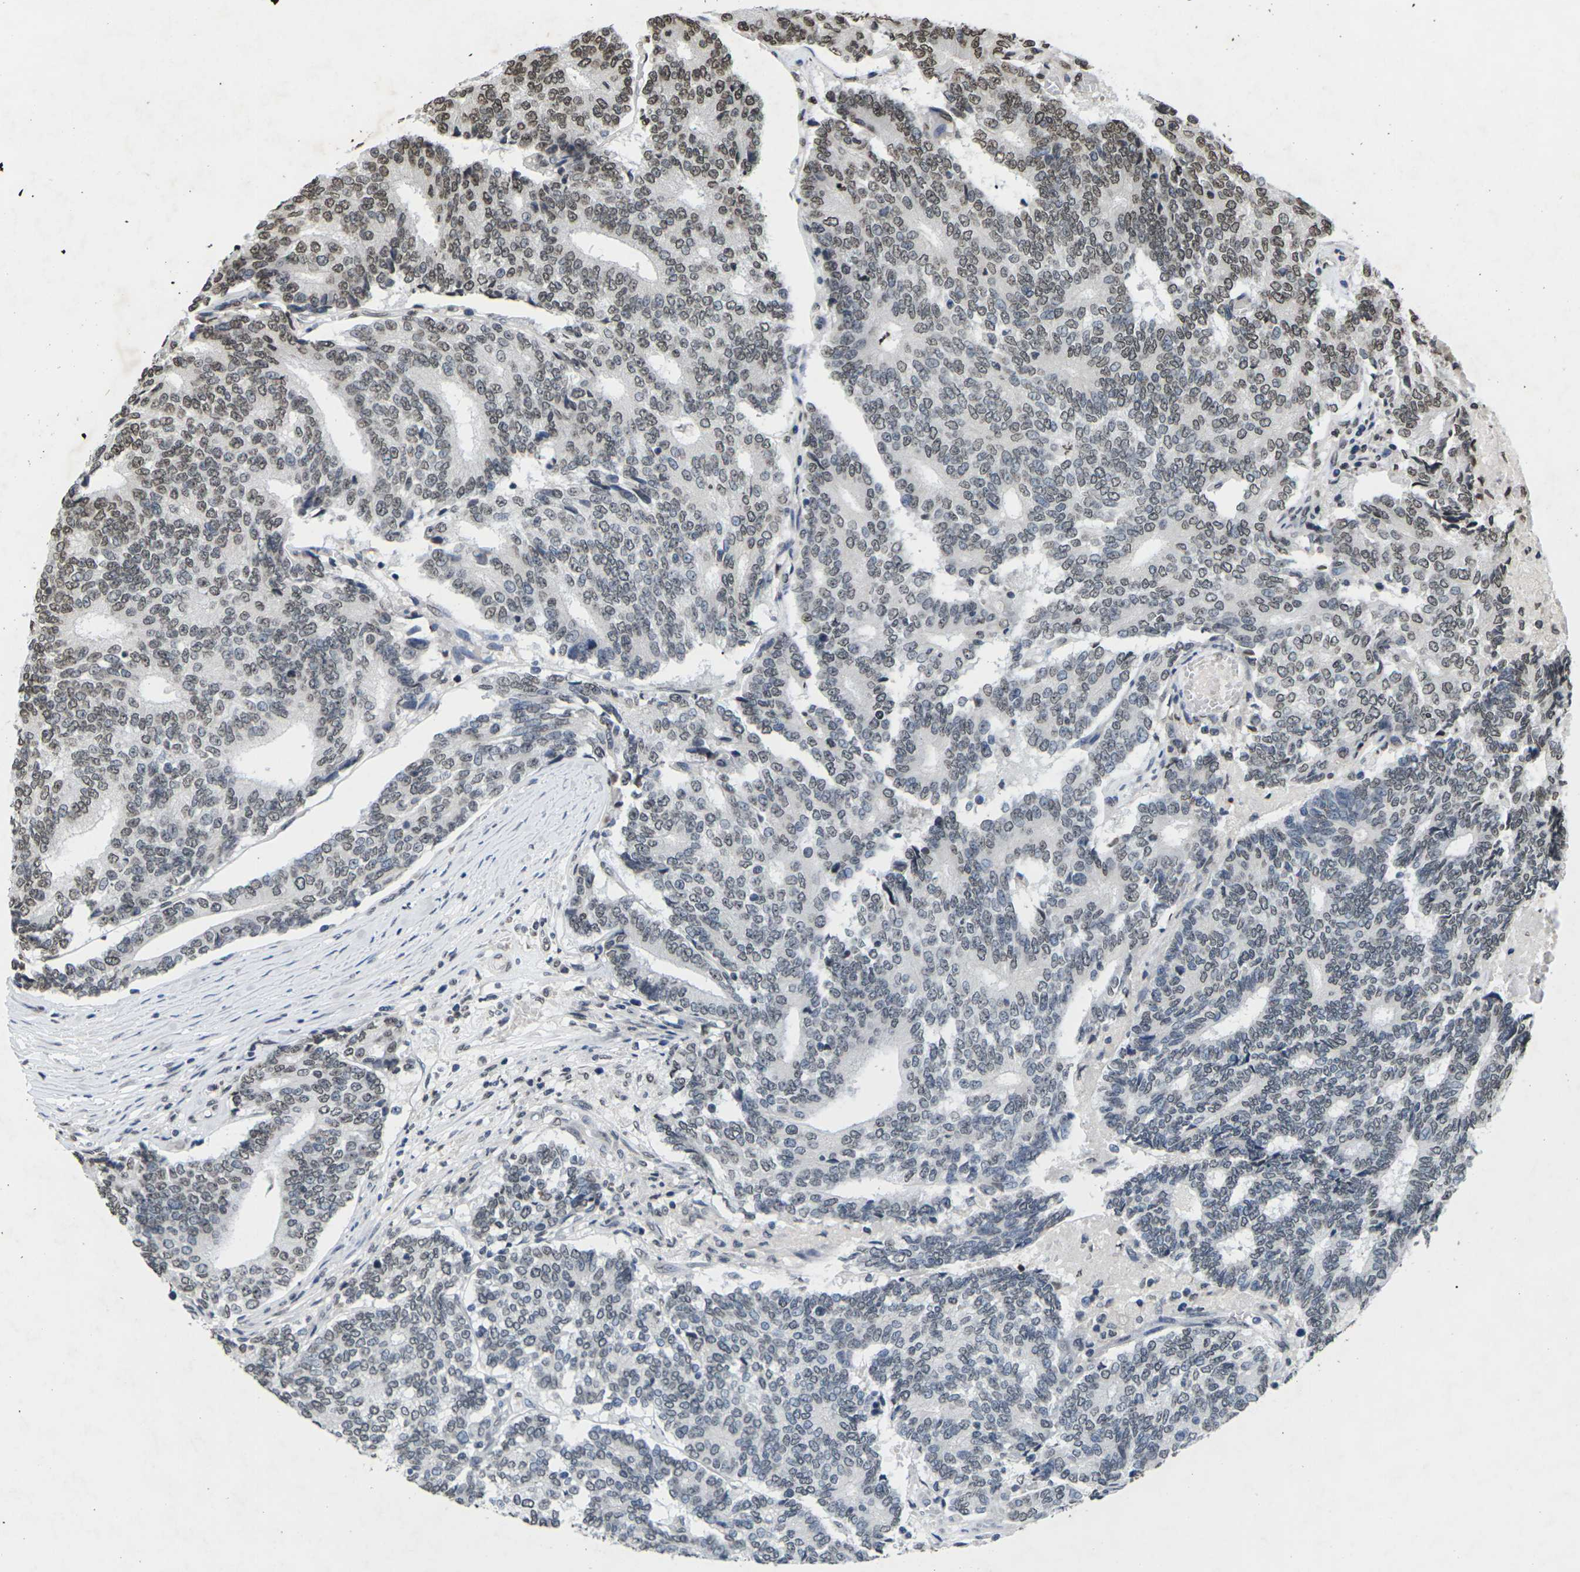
{"staining": {"intensity": "moderate", "quantity": "25%-75%", "location": "nuclear"}, "tissue": "prostate cancer", "cell_type": "Tumor cells", "image_type": "cancer", "snomed": [{"axis": "morphology", "description": "Normal tissue, NOS"}, {"axis": "morphology", "description": "Adenocarcinoma, High grade"}, {"axis": "topography", "description": "Prostate"}, {"axis": "topography", "description": "Seminal veicle"}], "caption": "Immunohistochemistry (IHC) photomicrograph of human prostate adenocarcinoma (high-grade) stained for a protein (brown), which demonstrates medium levels of moderate nuclear staining in approximately 25%-75% of tumor cells.", "gene": "EMSY", "patient": {"sex": "male", "age": 55}}